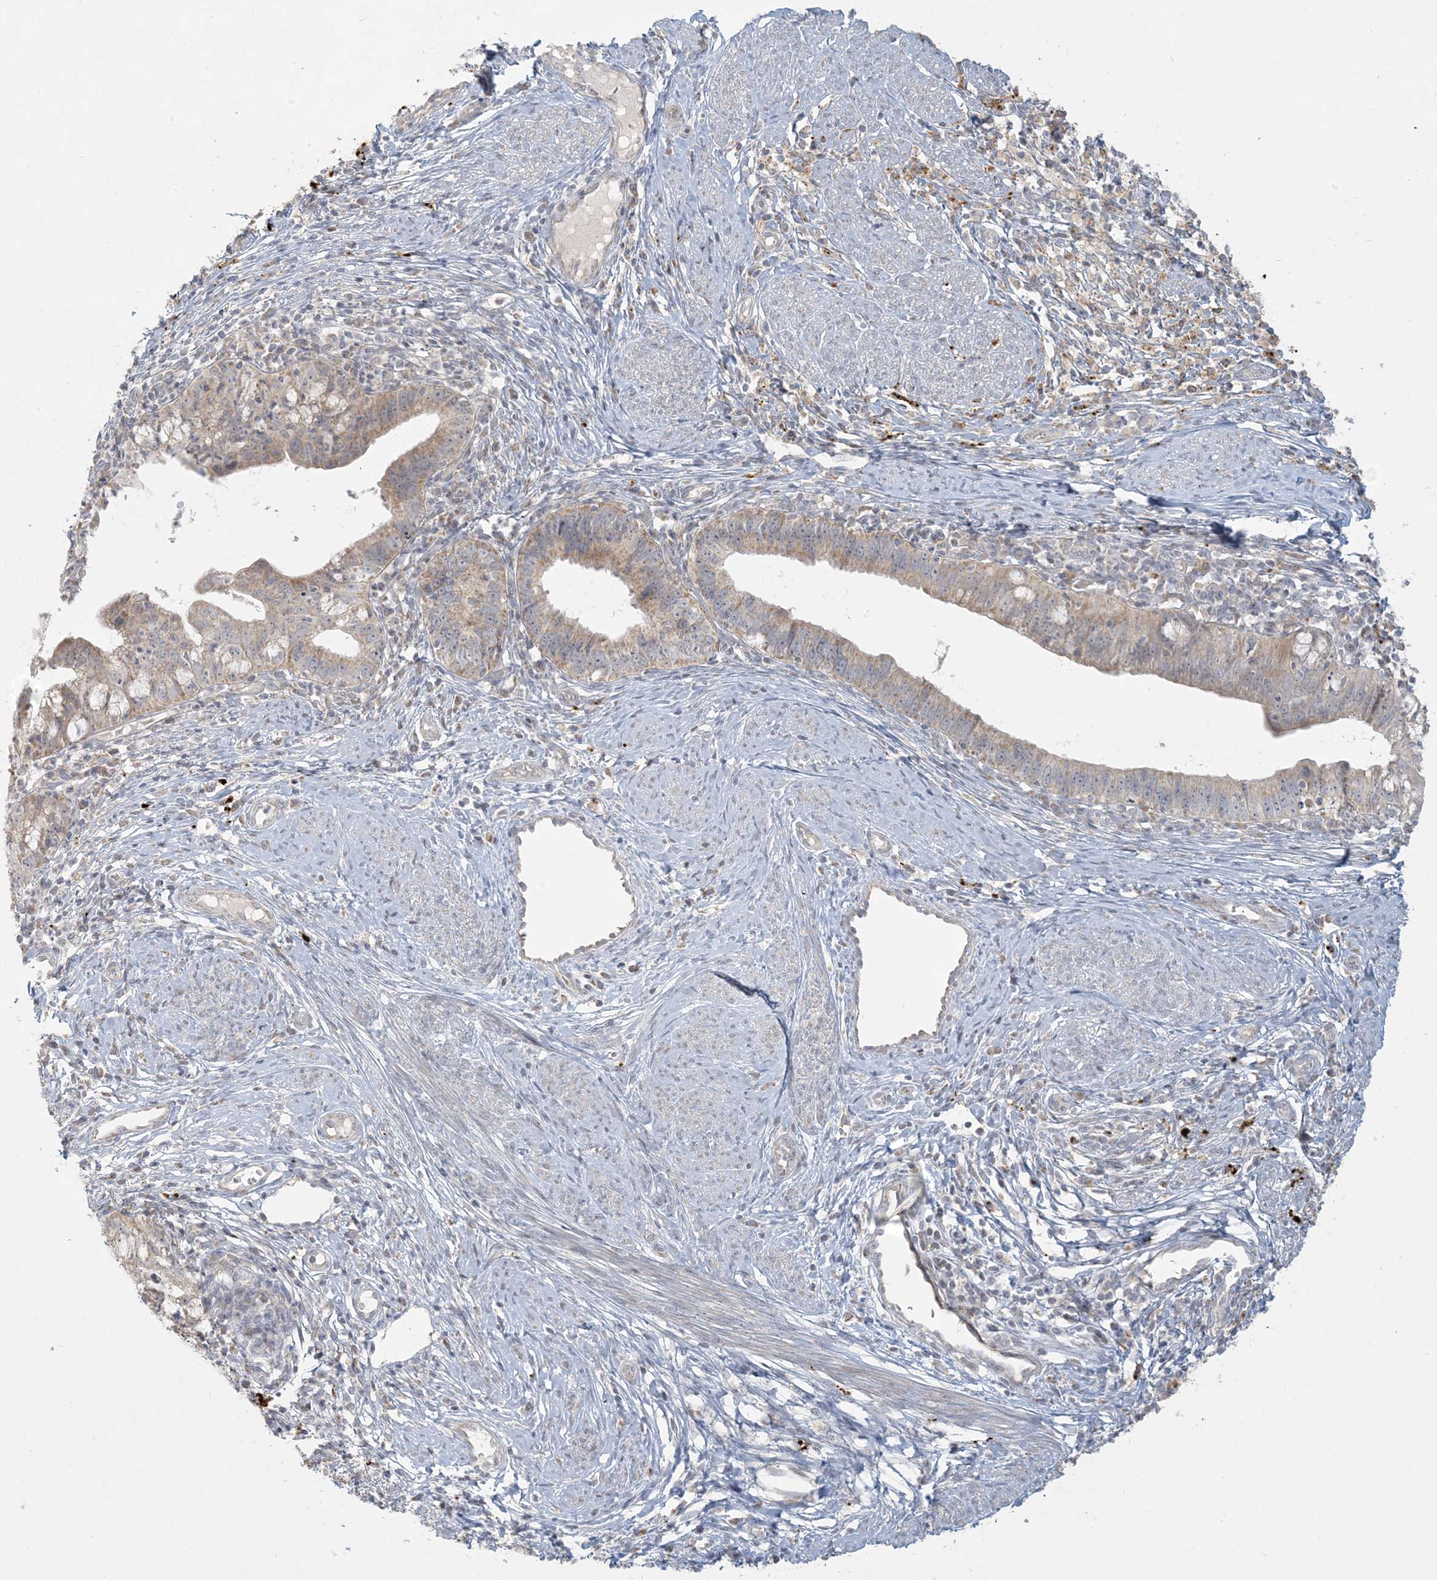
{"staining": {"intensity": "moderate", "quantity": ">75%", "location": "cytoplasmic/membranous"}, "tissue": "cervical cancer", "cell_type": "Tumor cells", "image_type": "cancer", "snomed": [{"axis": "morphology", "description": "Adenocarcinoma, NOS"}, {"axis": "topography", "description": "Cervix"}], "caption": "There is medium levels of moderate cytoplasmic/membranous positivity in tumor cells of adenocarcinoma (cervical), as demonstrated by immunohistochemical staining (brown color).", "gene": "MCAT", "patient": {"sex": "female", "age": 36}}